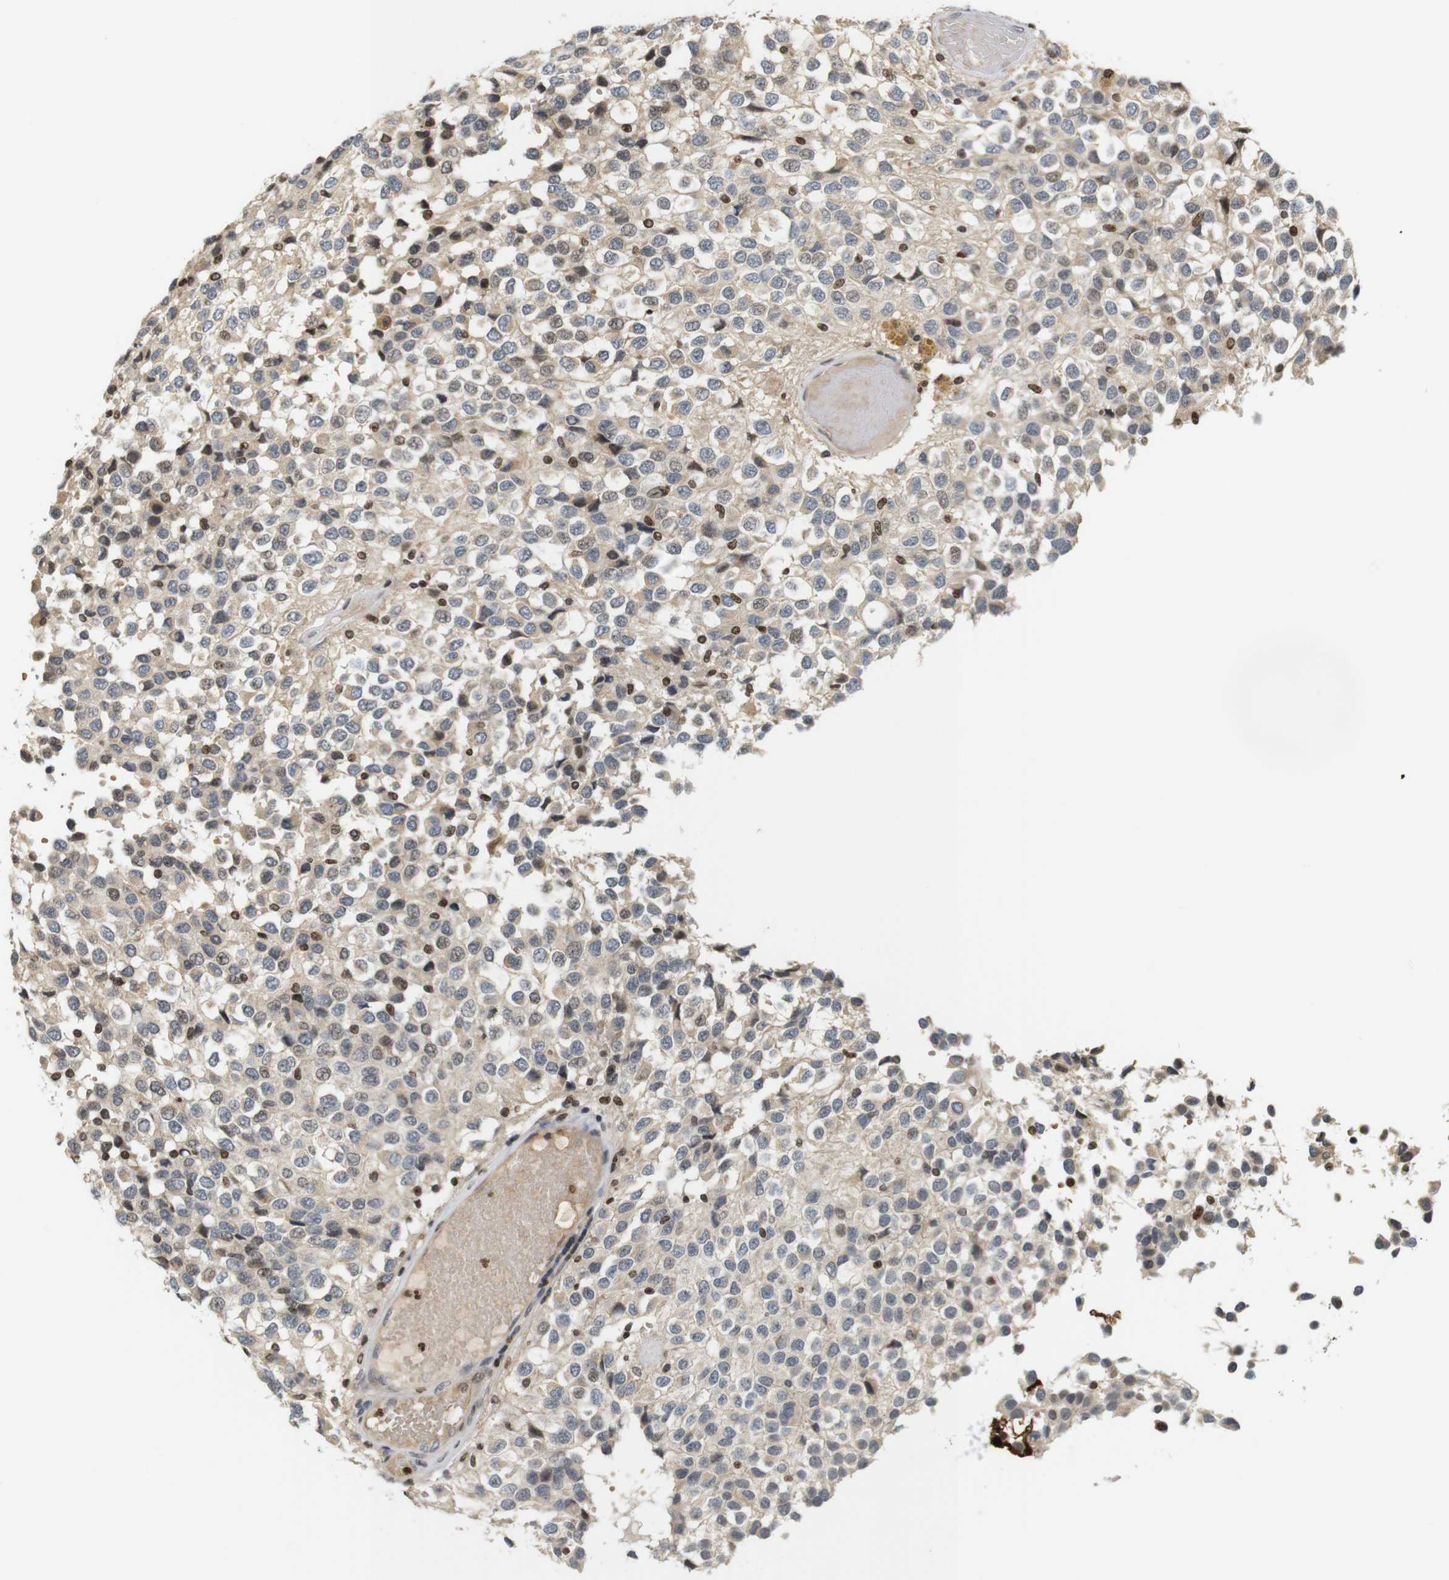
{"staining": {"intensity": "weak", "quantity": "25%-75%", "location": "cytoplasmic/membranous,nuclear"}, "tissue": "glioma", "cell_type": "Tumor cells", "image_type": "cancer", "snomed": [{"axis": "morphology", "description": "Glioma, malignant, High grade"}, {"axis": "topography", "description": "Brain"}], "caption": "The immunohistochemical stain shows weak cytoplasmic/membranous and nuclear staining in tumor cells of glioma tissue.", "gene": "MBD1", "patient": {"sex": "male", "age": 32}}